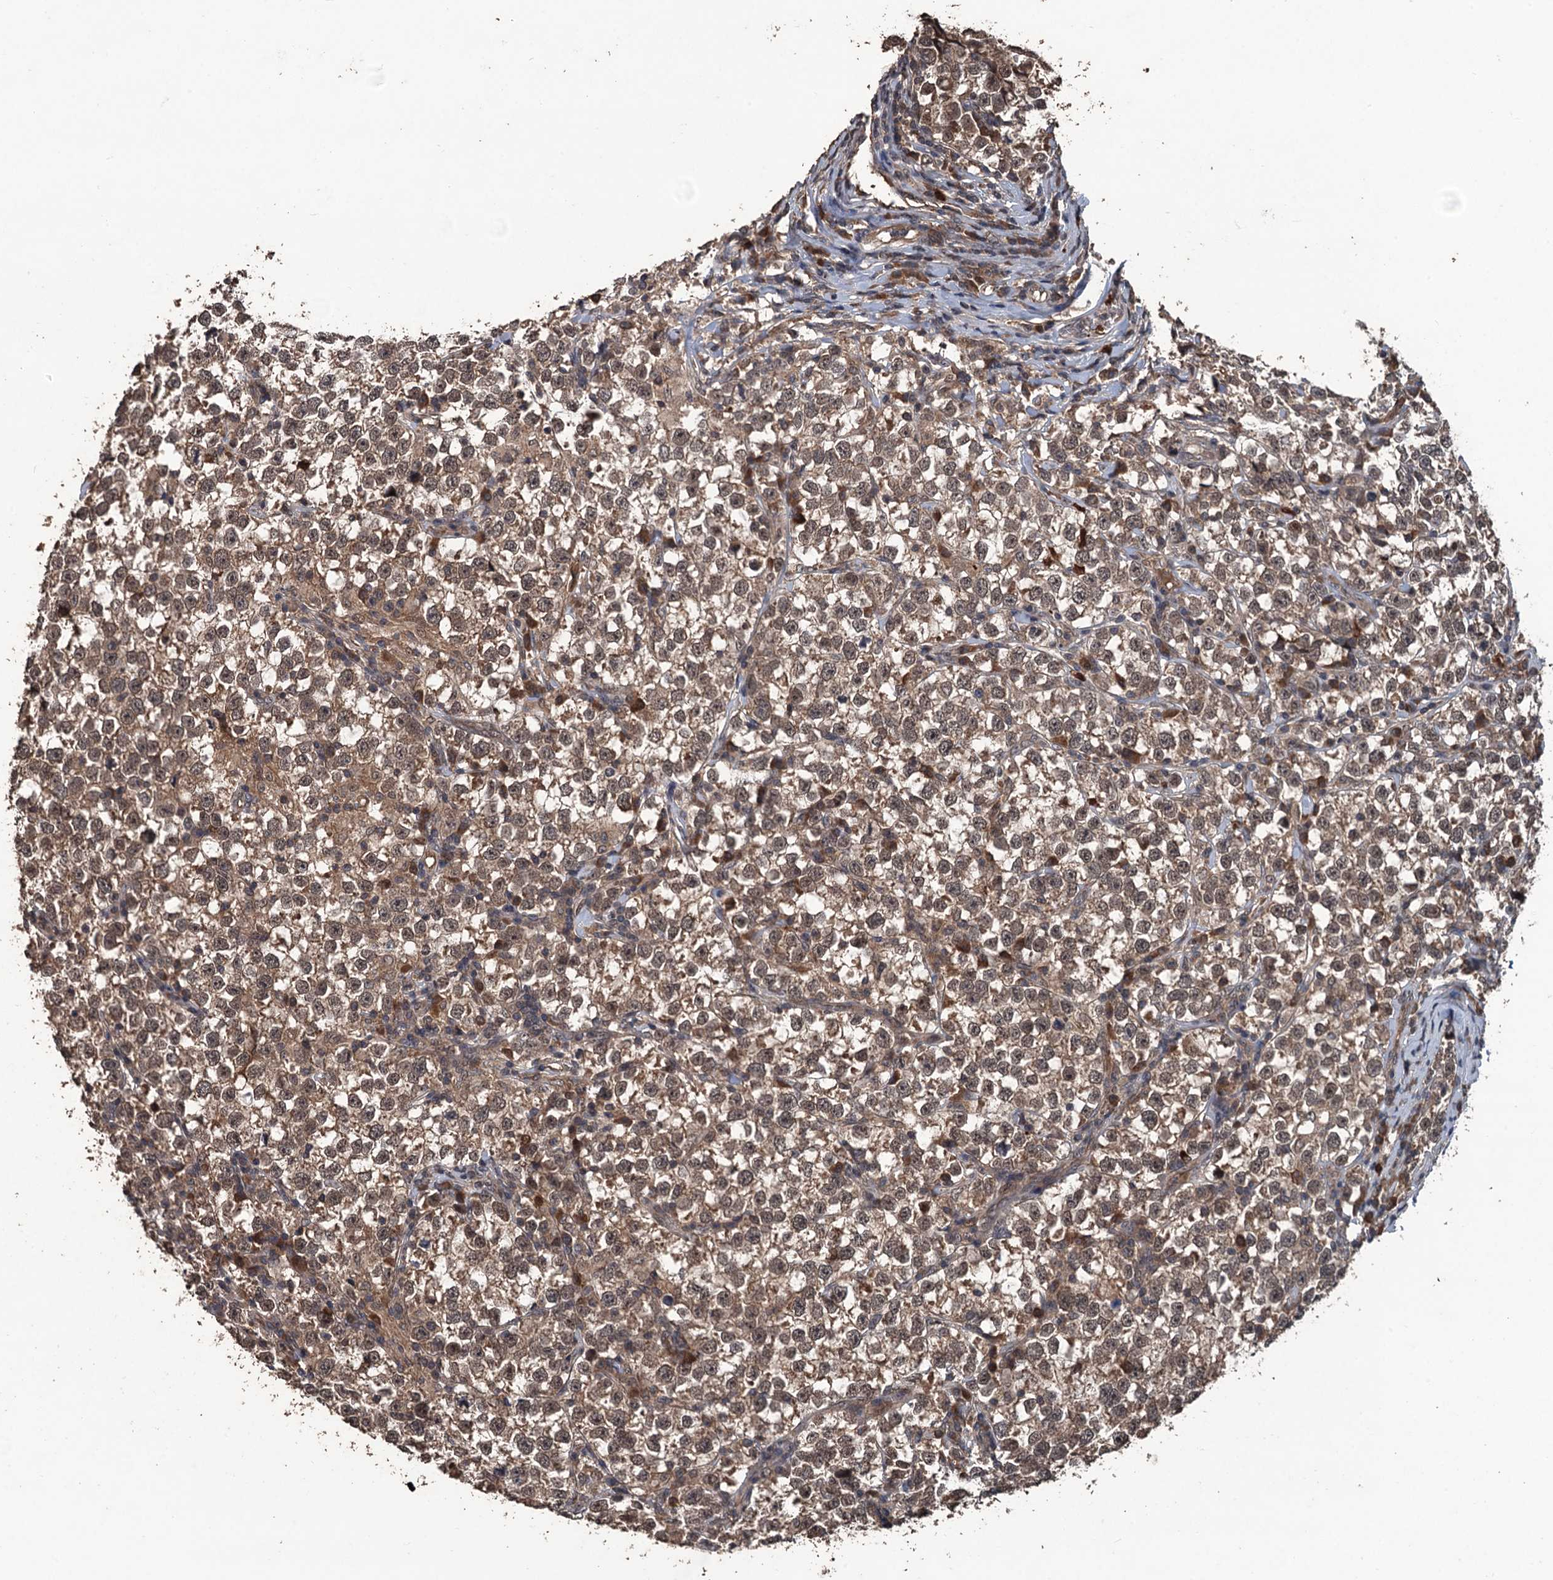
{"staining": {"intensity": "moderate", "quantity": ">75%", "location": "cytoplasmic/membranous,nuclear"}, "tissue": "testis cancer", "cell_type": "Tumor cells", "image_type": "cancer", "snomed": [{"axis": "morphology", "description": "Normal tissue, NOS"}, {"axis": "morphology", "description": "Seminoma, NOS"}, {"axis": "topography", "description": "Testis"}], "caption": "Immunohistochemical staining of human testis cancer demonstrates moderate cytoplasmic/membranous and nuclear protein positivity in approximately >75% of tumor cells.", "gene": "ZNF438", "patient": {"sex": "male", "age": 43}}